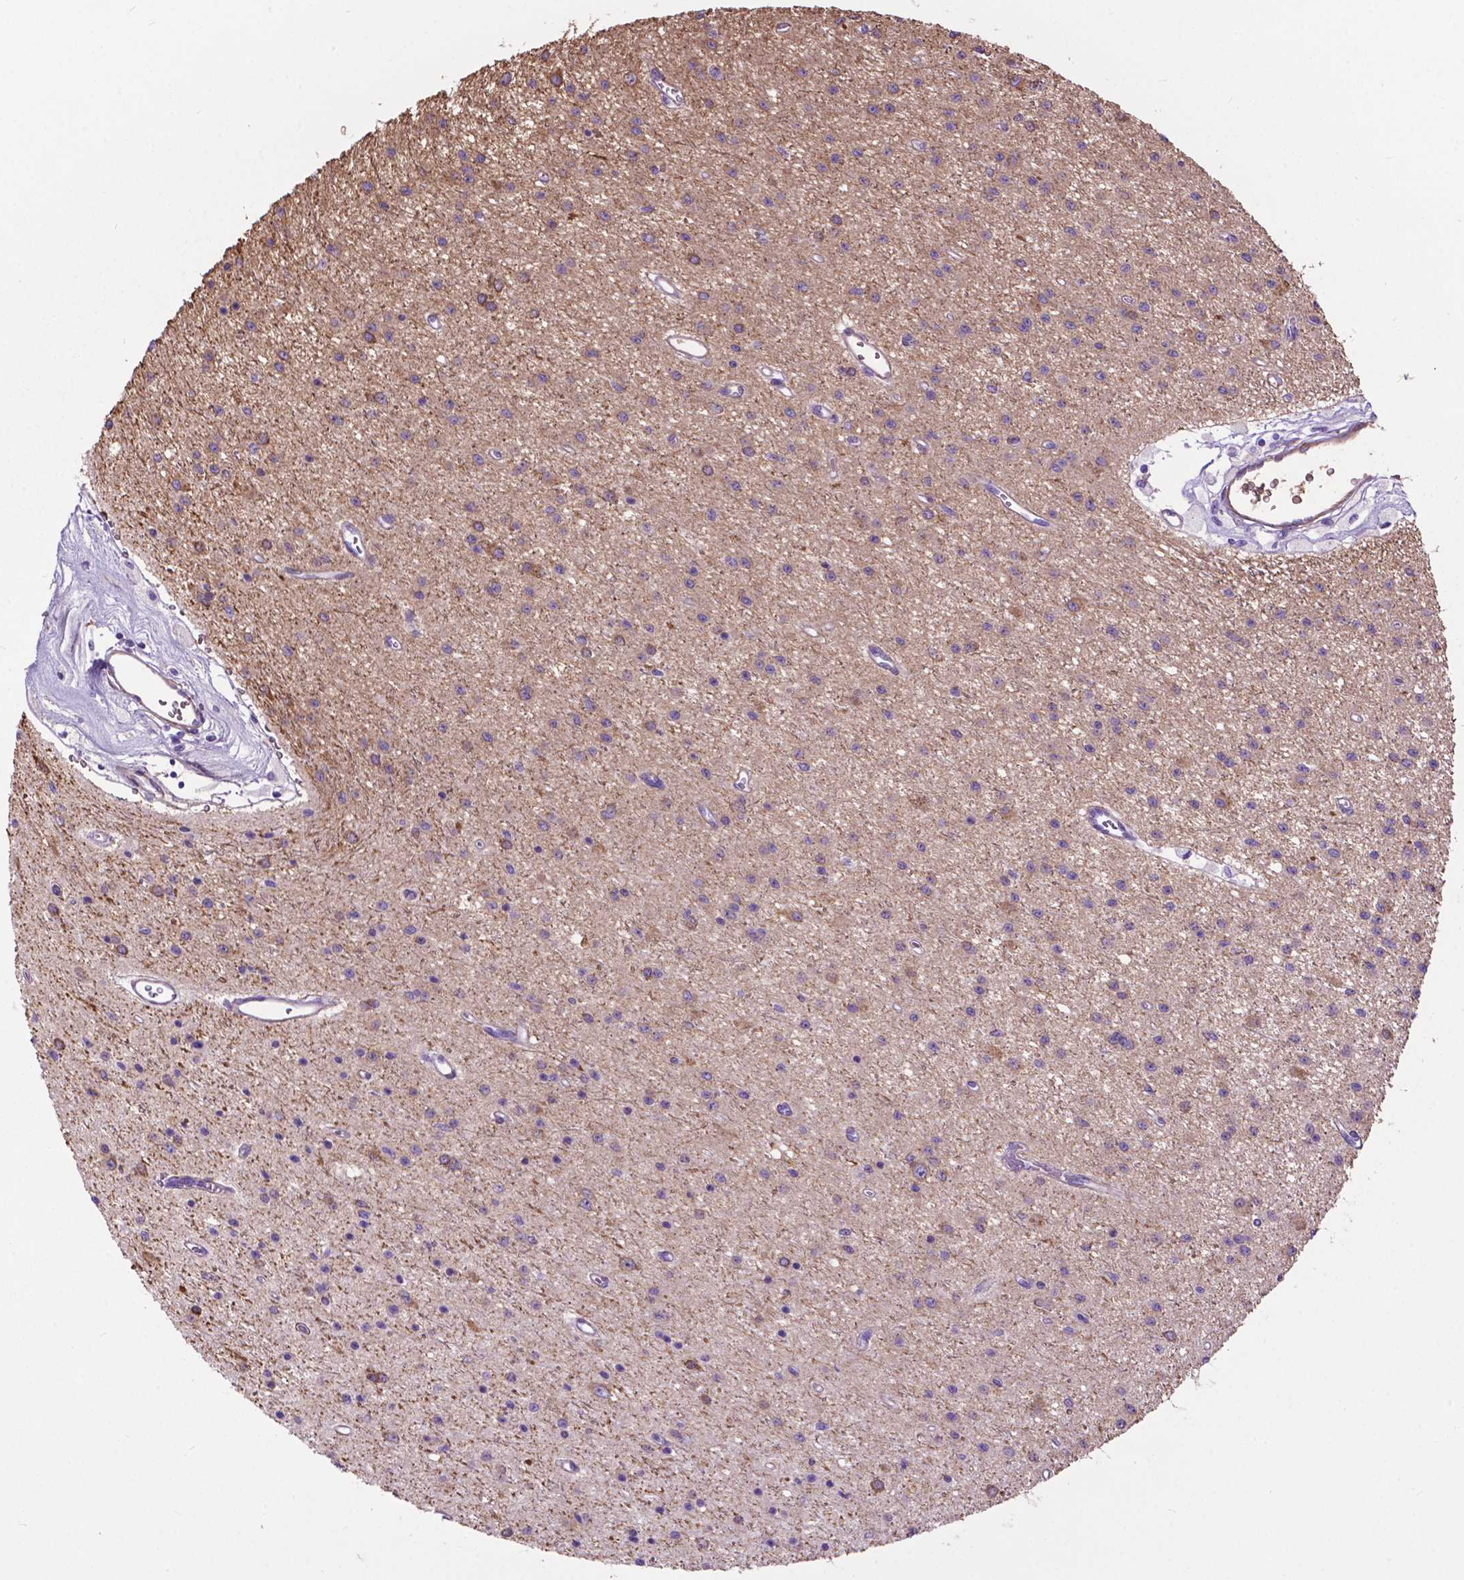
{"staining": {"intensity": "moderate", "quantity": "25%-75%", "location": "cytoplasmic/membranous"}, "tissue": "glioma", "cell_type": "Tumor cells", "image_type": "cancer", "snomed": [{"axis": "morphology", "description": "Glioma, malignant, Low grade"}, {"axis": "topography", "description": "Brain"}], "caption": "Immunohistochemistry micrograph of malignant glioma (low-grade) stained for a protein (brown), which shows medium levels of moderate cytoplasmic/membranous positivity in approximately 25%-75% of tumor cells.", "gene": "PCDHA12", "patient": {"sex": "female", "age": 45}}